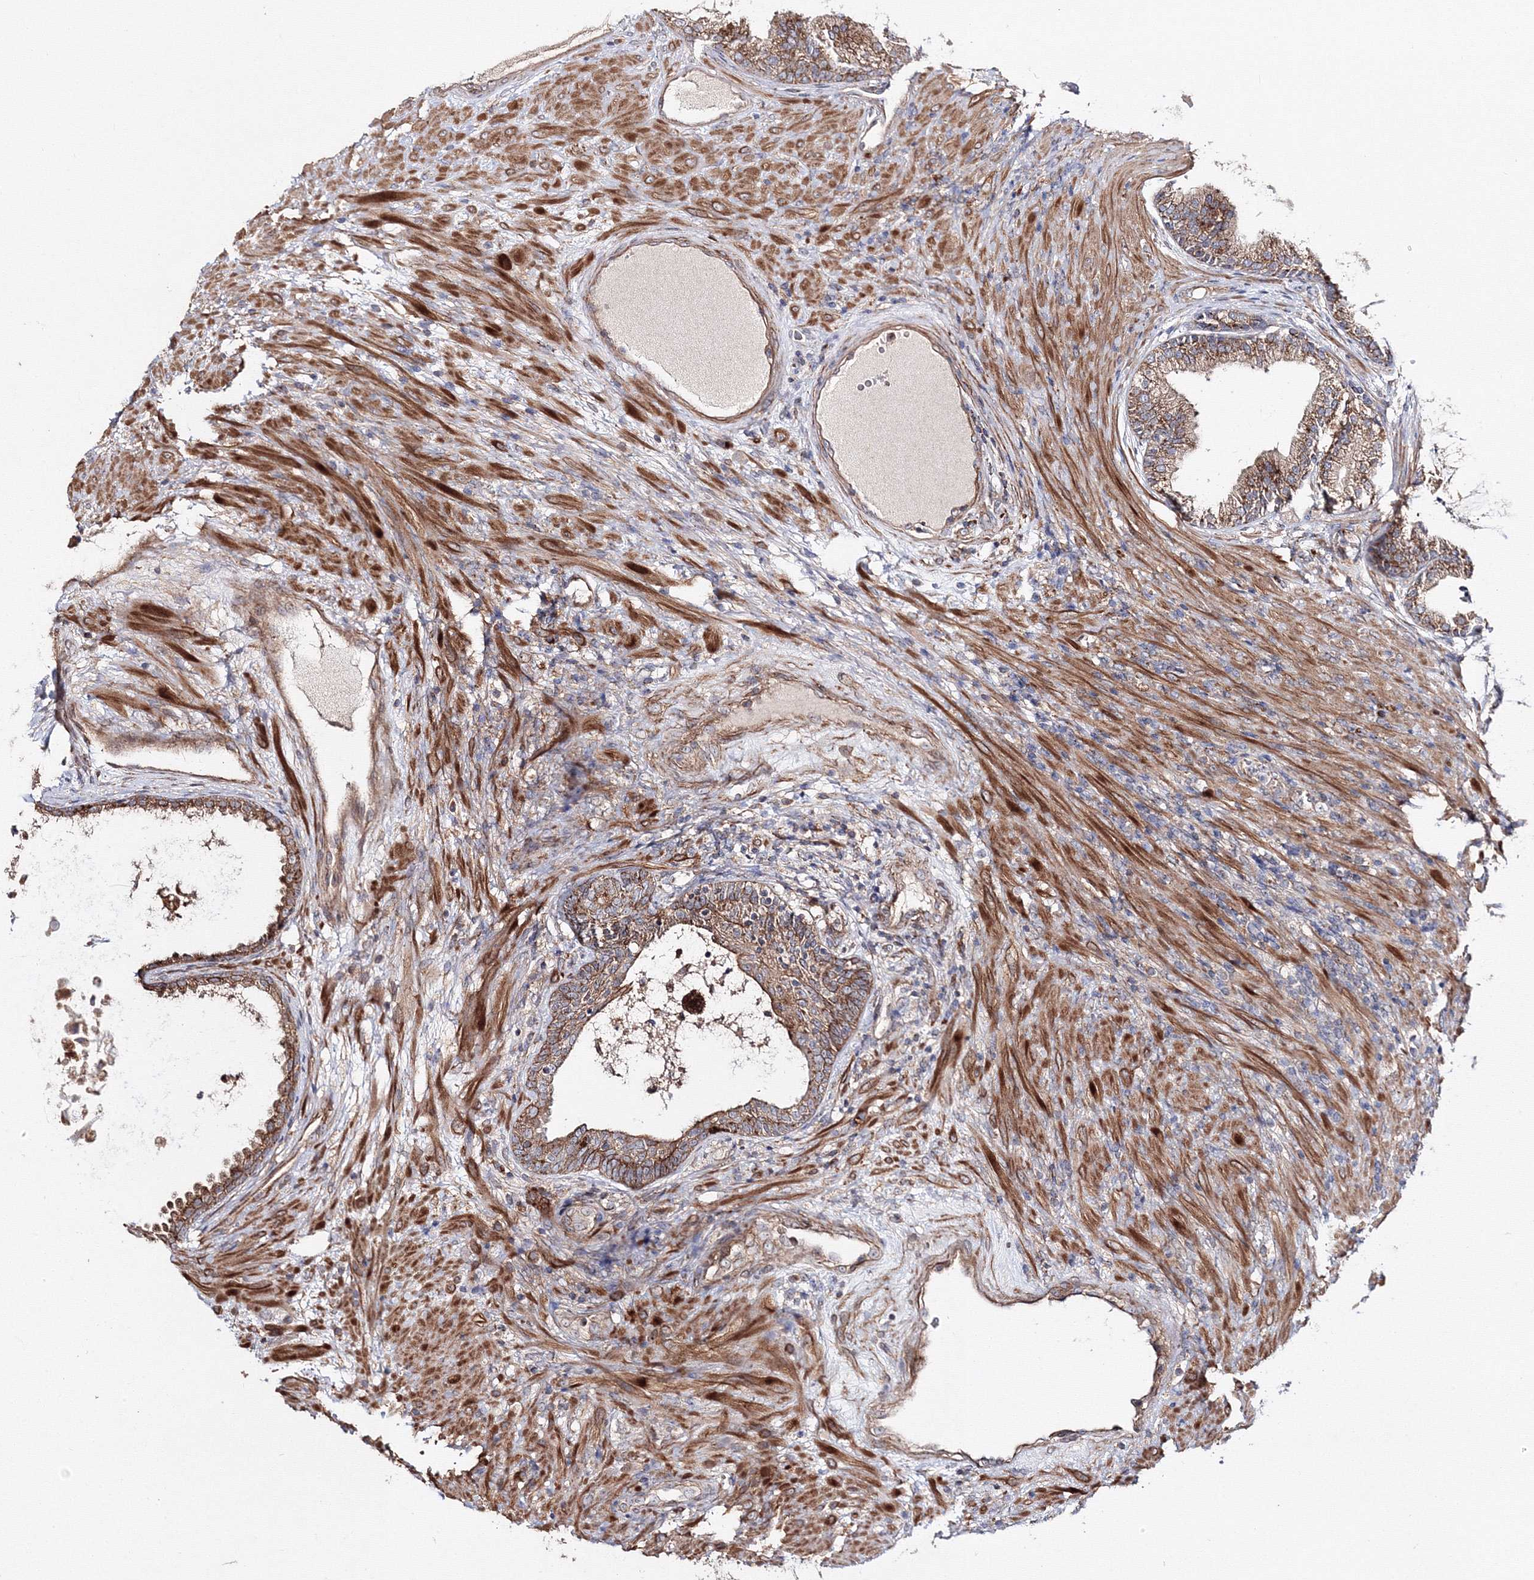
{"staining": {"intensity": "moderate", "quantity": ">75%", "location": "cytoplasmic/membranous"}, "tissue": "prostate", "cell_type": "Glandular cells", "image_type": "normal", "snomed": [{"axis": "morphology", "description": "Normal tissue, NOS"}, {"axis": "topography", "description": "Prostate"}], "caption": "DAB (3,3'-diaminobenzidine) immunohistochemical staining of unremarkable human prostate shows moderate cytoplasmic/membranous protein expression in approximately >75% of glandular cells. The protein of interest is shown in brown color, while the nuclei are stained blue.", "gene": "DDO", "patient": {"sex": "male", "age": 76}}